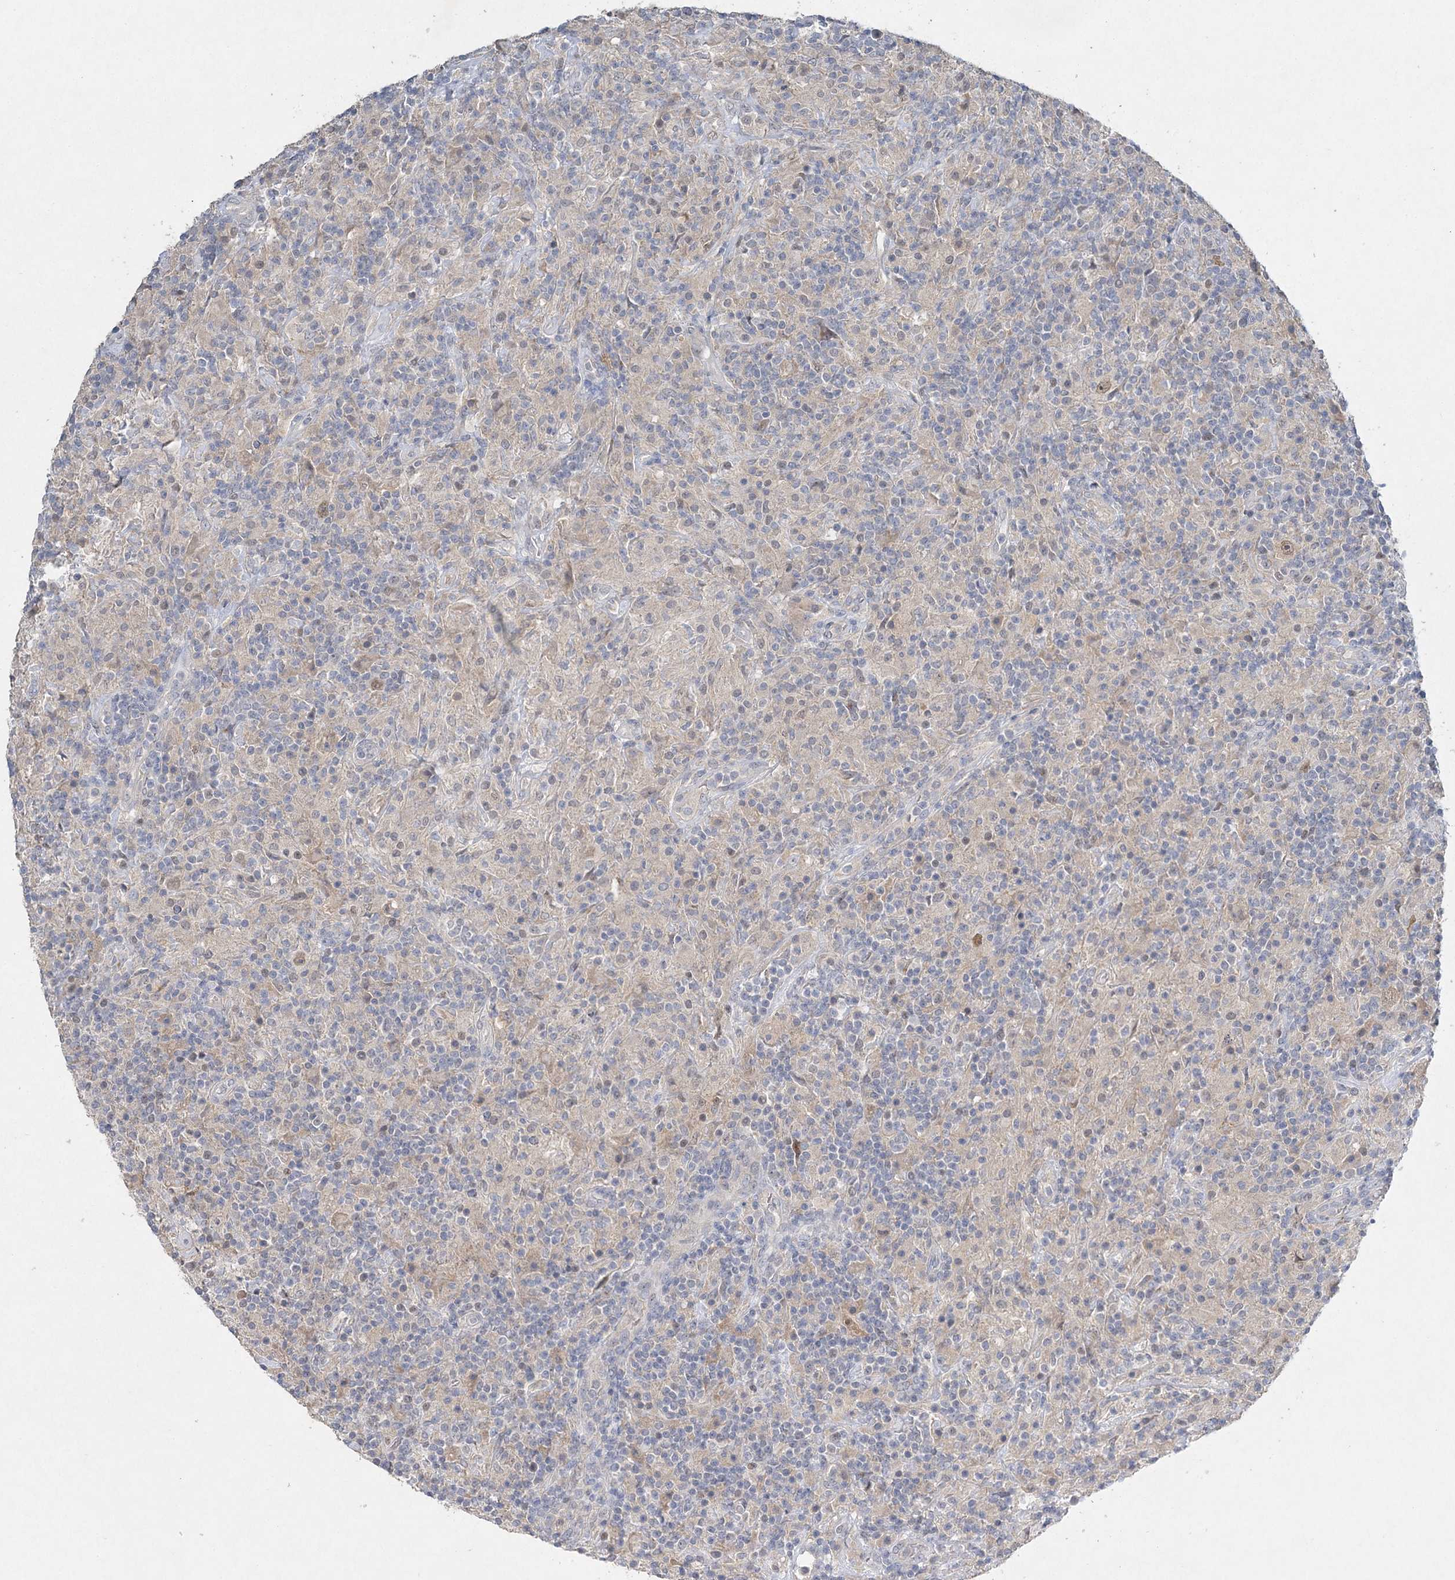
{"staining": {"intensity": "moderate", "quantity": ">75%", "location": "nuclear"}, "tissue": "lymphoma", "cell_type": "Tumor cells", "image_type": "cancer", "snomed": [{"axis": "morphology", "description": "Hodgkin's disease, NOS"}, {"axis": "topography", "description": "Lymph node"}], "caption": "Immunohistochemical staining of lymphoma demonstrates medium levels of moderate nuclear protein staining in approximately >75% of tumor cells.", "gene": "MAT2B", "patient": {"sex": "male", "age": 70}}